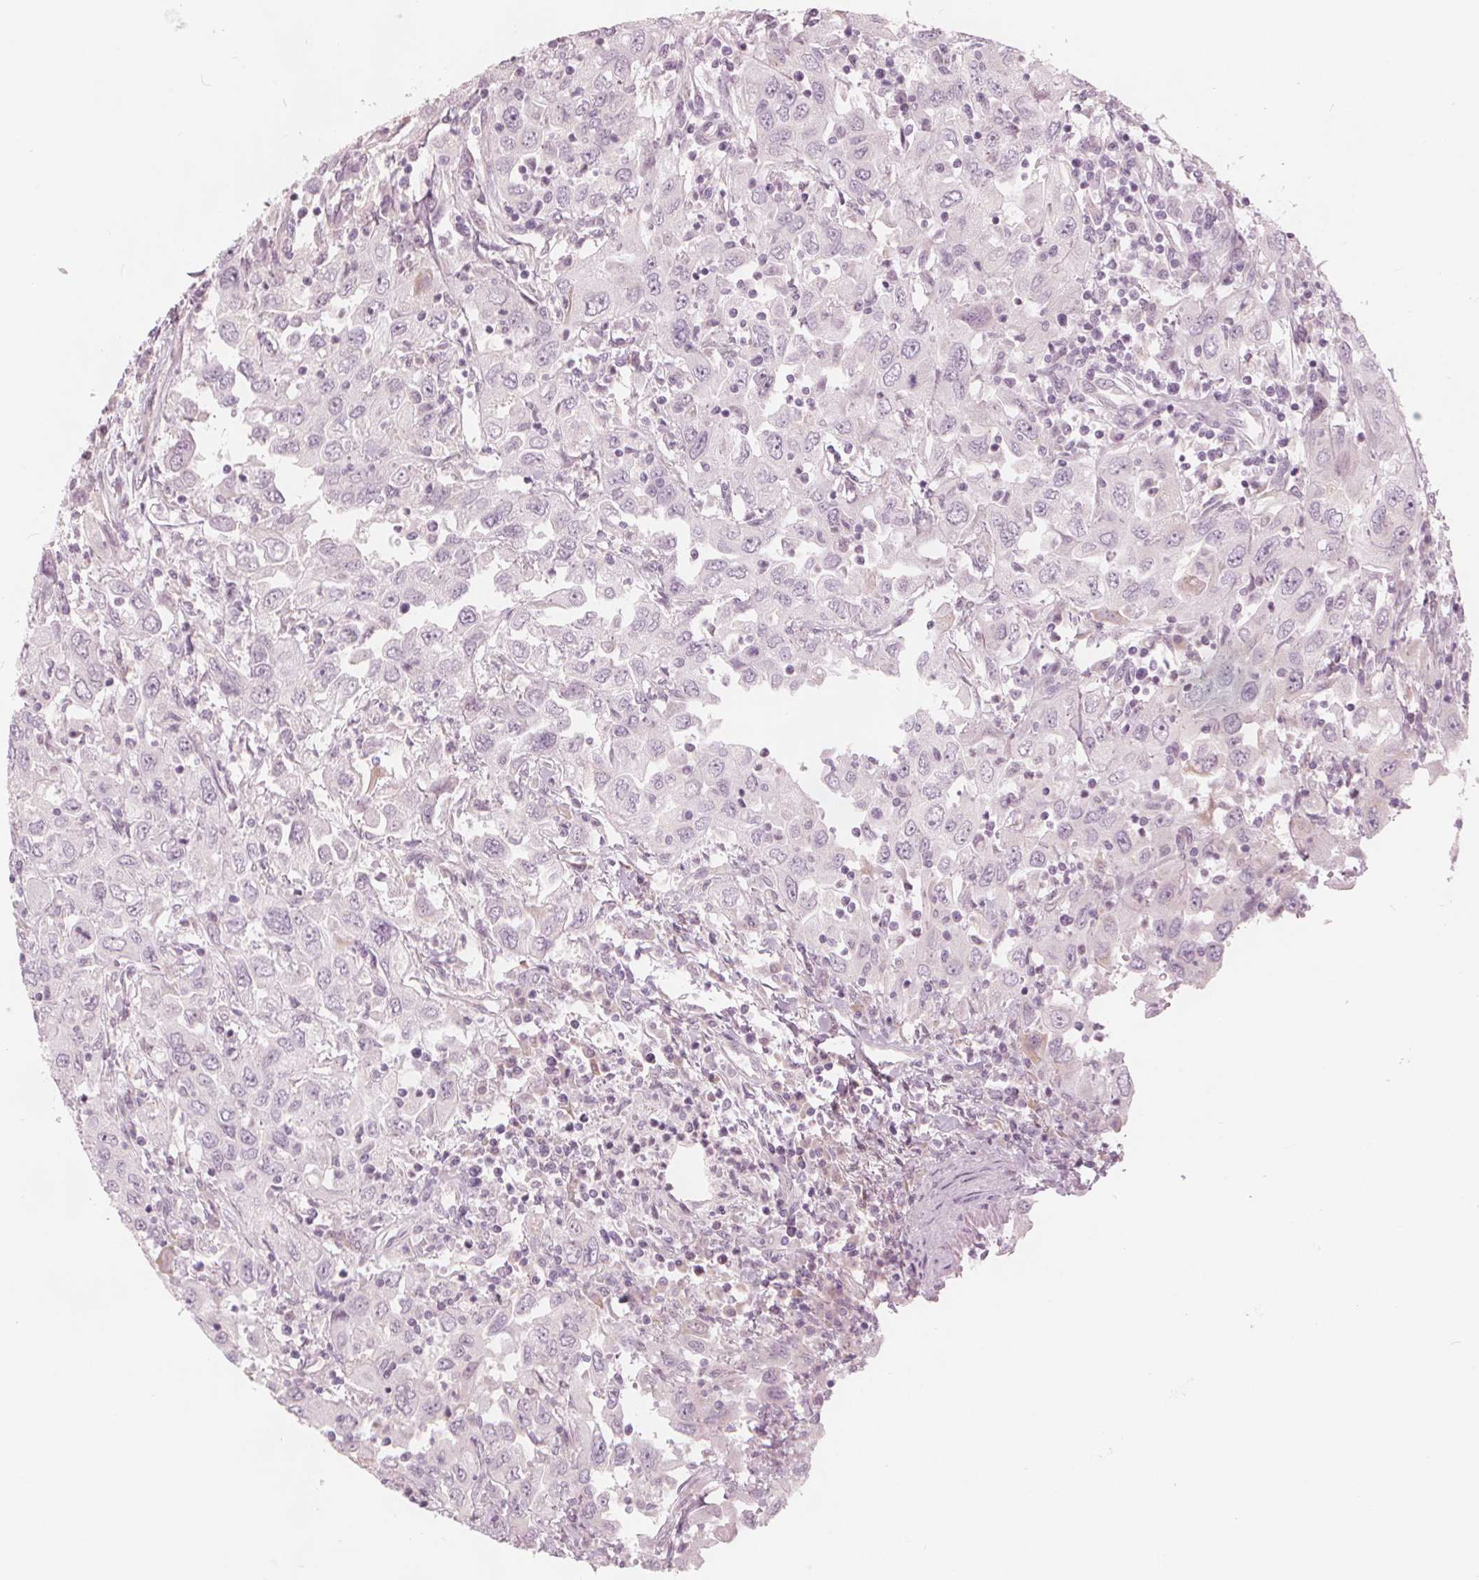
{"staining": {"intensity": "negative", "quantity": "none", "location": "none"}, "tissue": "urothelial cancer", "cell_type": "Tumor cells", "image_type": "cancer", "snomed": [{"axis": "morphology", "description": "Urothelial carcinoma, High grade"}, {"axis": "topography", "description": "Urinary bladder"}], "caption": "A micrograph of urothelial carcinoma (high-grade) stained for a protein shows no brown staining in tumor cells. (Stains: DAB immunohistochemistry (IHC) with hematoxylin counter stain, Microscopy: brightfield microscopy at high magnification).", "gene": "BRSK1", "patient": {"sex": "male", "age": 76}}